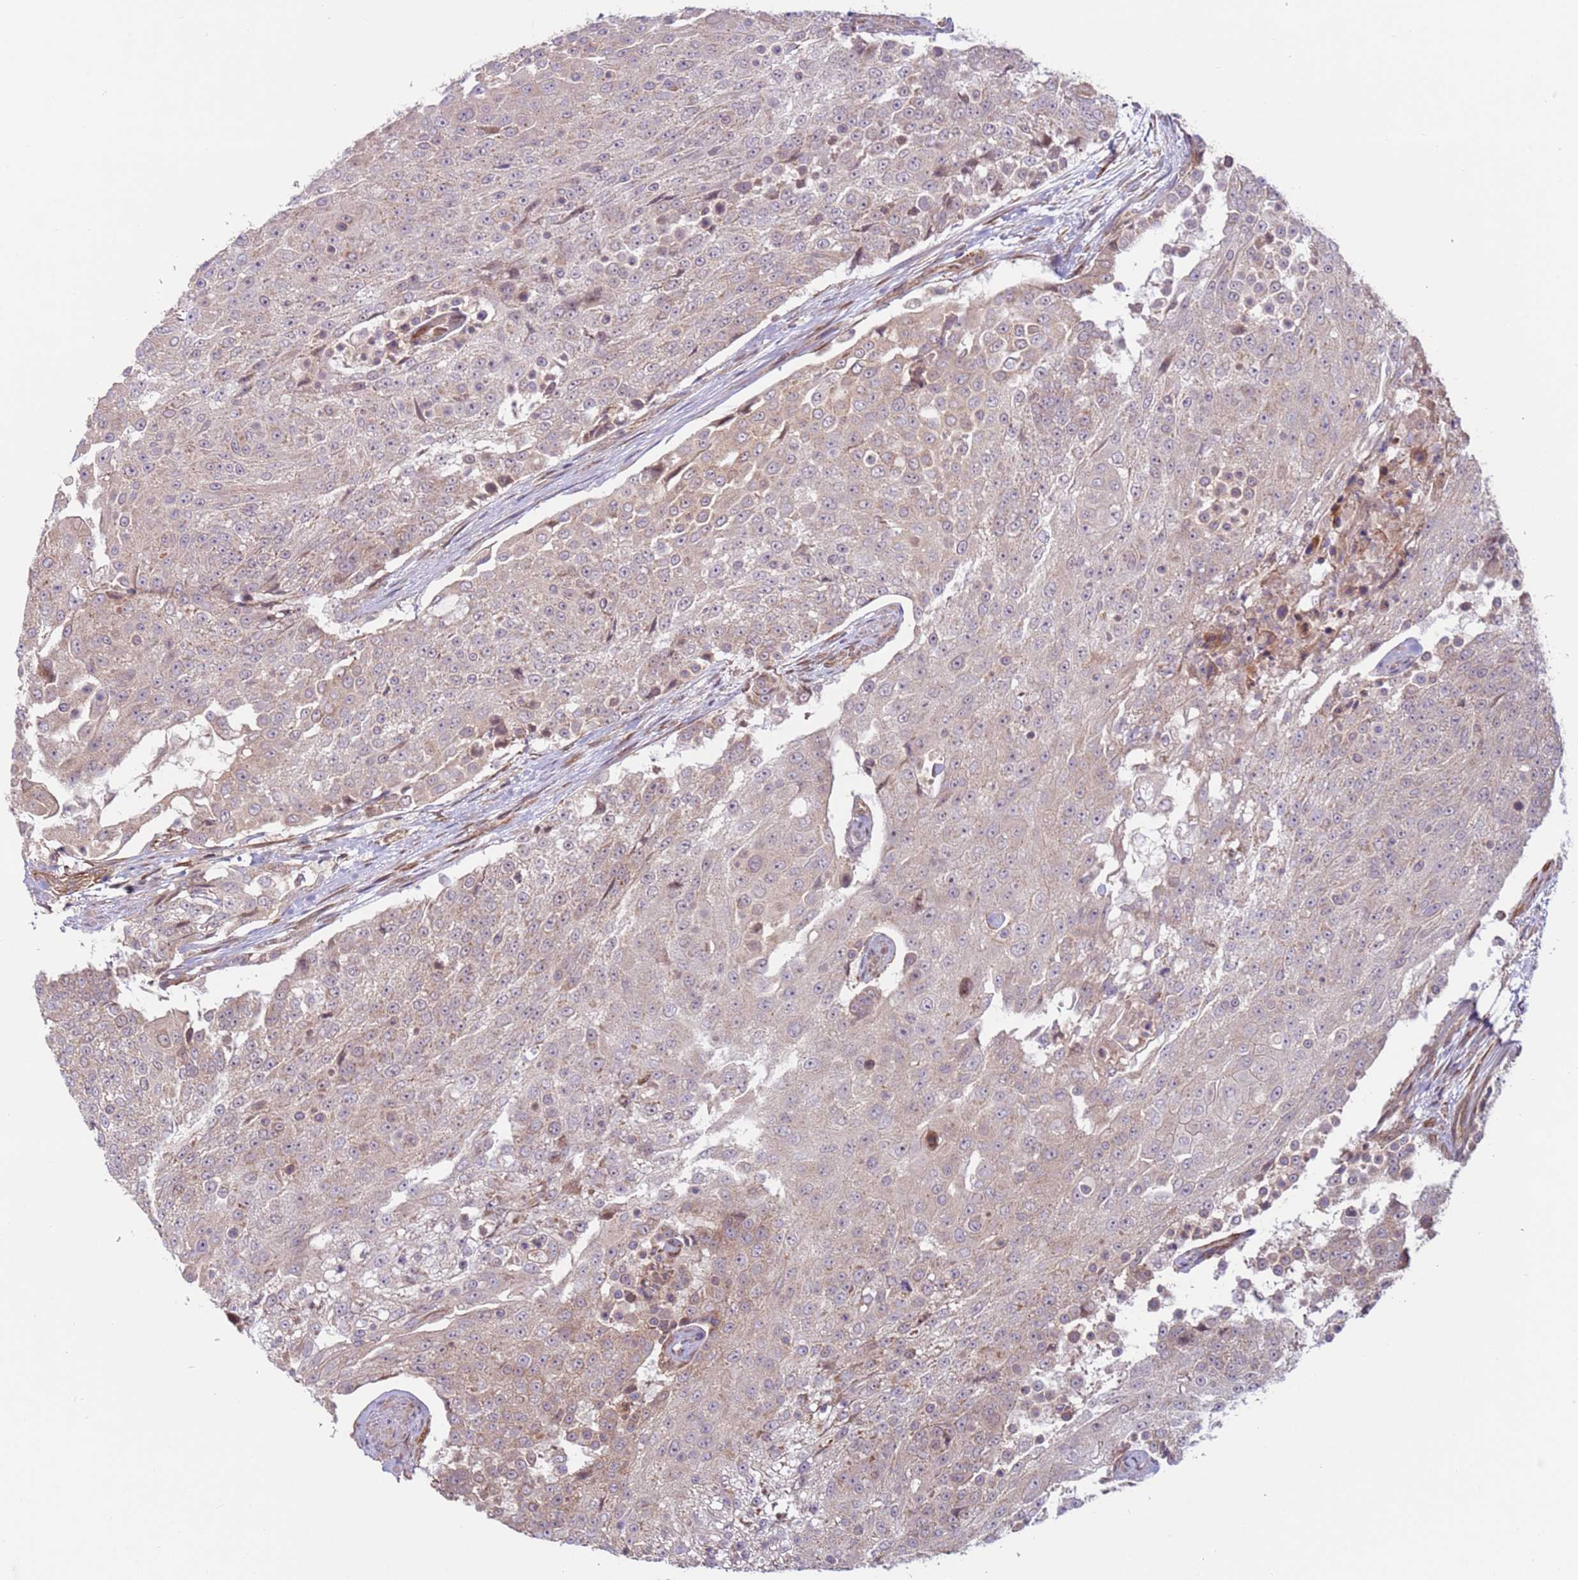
{"staining": {"intensity": "weak", "quantity": "<25%", "location": "cytoplasmic/membranous,nuclear"}, "tissue": "urothelial cancer", "cell_type": "Tumor cells", "image_type": "cancer", "snomed": [{"axis": "morphology", "description": "Urothelial carcinoma, High grade"}, {"axis": "topography", "description": "Urinary bladder"}], "caption": "This is an immunohistochemistry (IHC) photomicrograph of human urothelial cancer. There is no expression in tumor cells.", "gene": "DCAF4", "patient": {"sex": "female", "age": 63}}